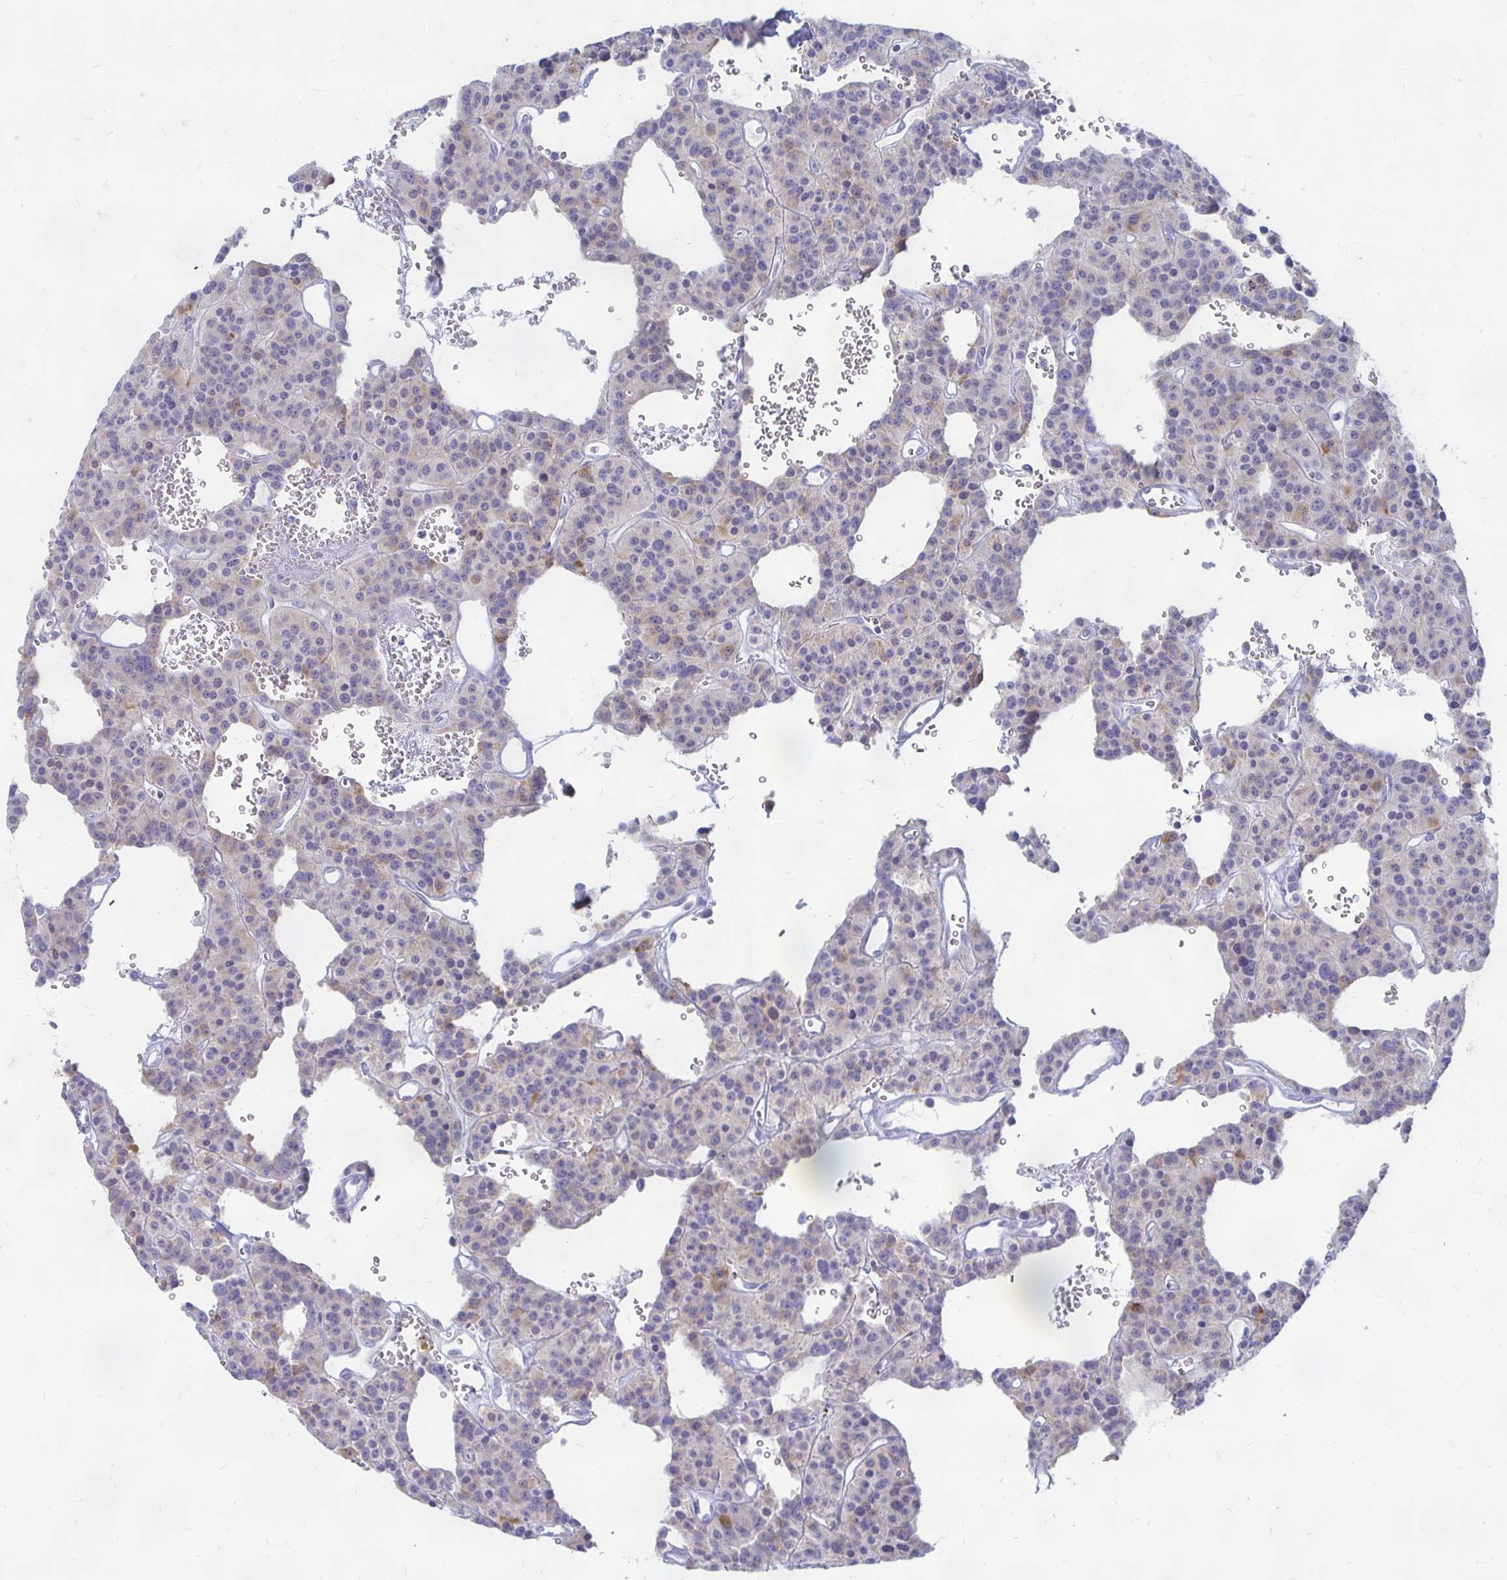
{"staining": {"intensity": "weak", "quantity": "<25%", "location": "cytoplasmic/membranous"}, "tissue": "carcinoid", "cell_type": "Tumor cells", "image_type": "cancer", "snomed": [{"axis": "morphology", "description": "Carcinoid, malignant, NOS"}, {"axis": "topography", "description": "Lung"}], "caption": "The immunohistochemistry (IHC) photomicrograph has no significant positivity in tumor cells of carcinoid tissue.", "gene": "PEG10", "patient": {"sex": "female", "age": 71}}